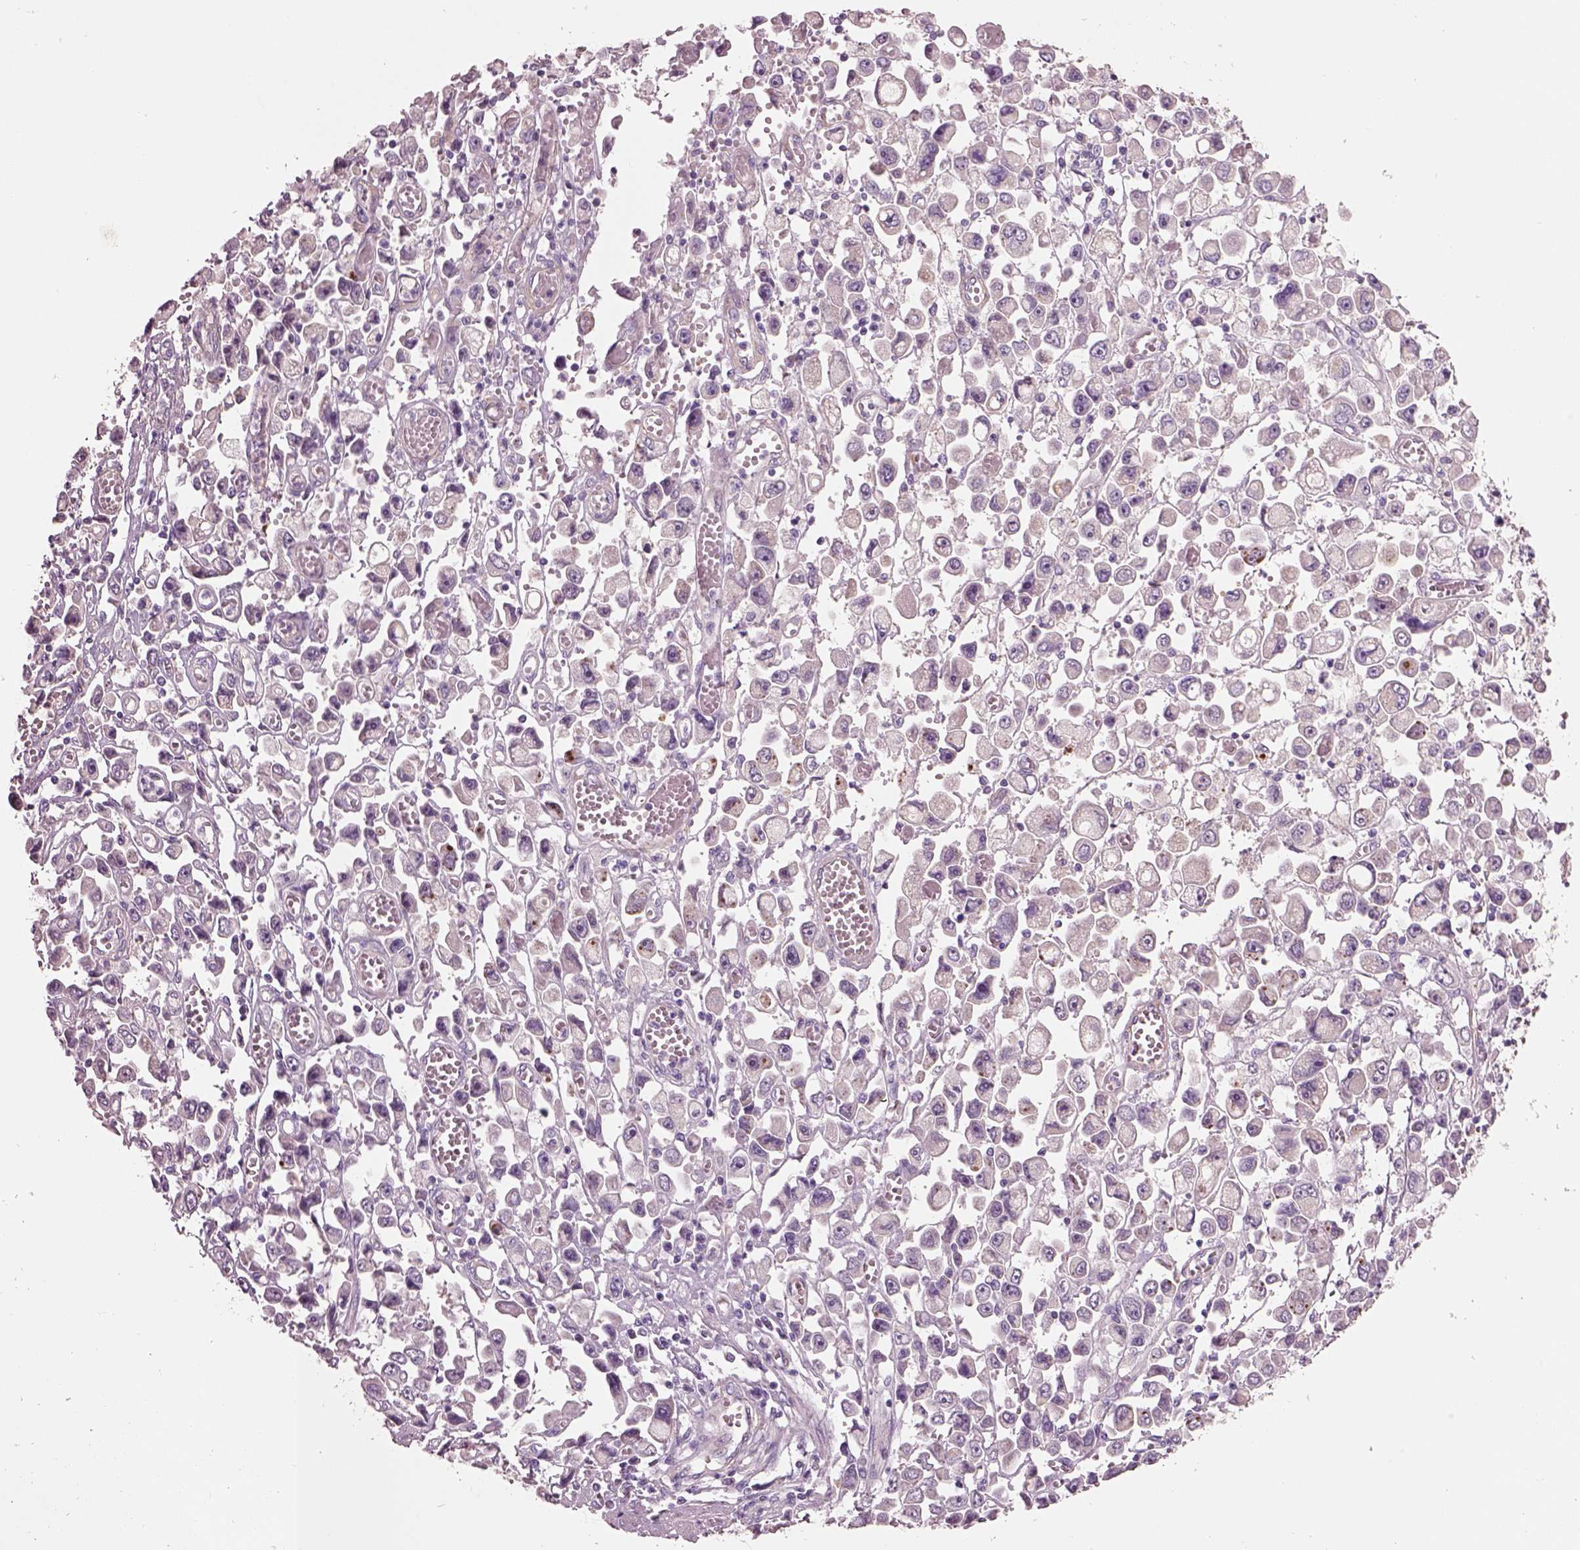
{"staining": {"intensity": "negative", "quantity": "none", "location": "none"}, "tissue": "stomach cancer", "cell_type": "Tumor cells", "image_type": "cancer", "snomed": [{"axis": "morphology", "description": "Adenocarcinoma, NOS"}, {"axis": "topography", "description": "Stomach, upper"}], "caption": "DAB immunohistochemical staining of stomach cancer (adenocarcinoma) exhibits no significant staining in tumor cells.", "gene": "PLPP7", "patient": {"sex": "male", "age": 70}}